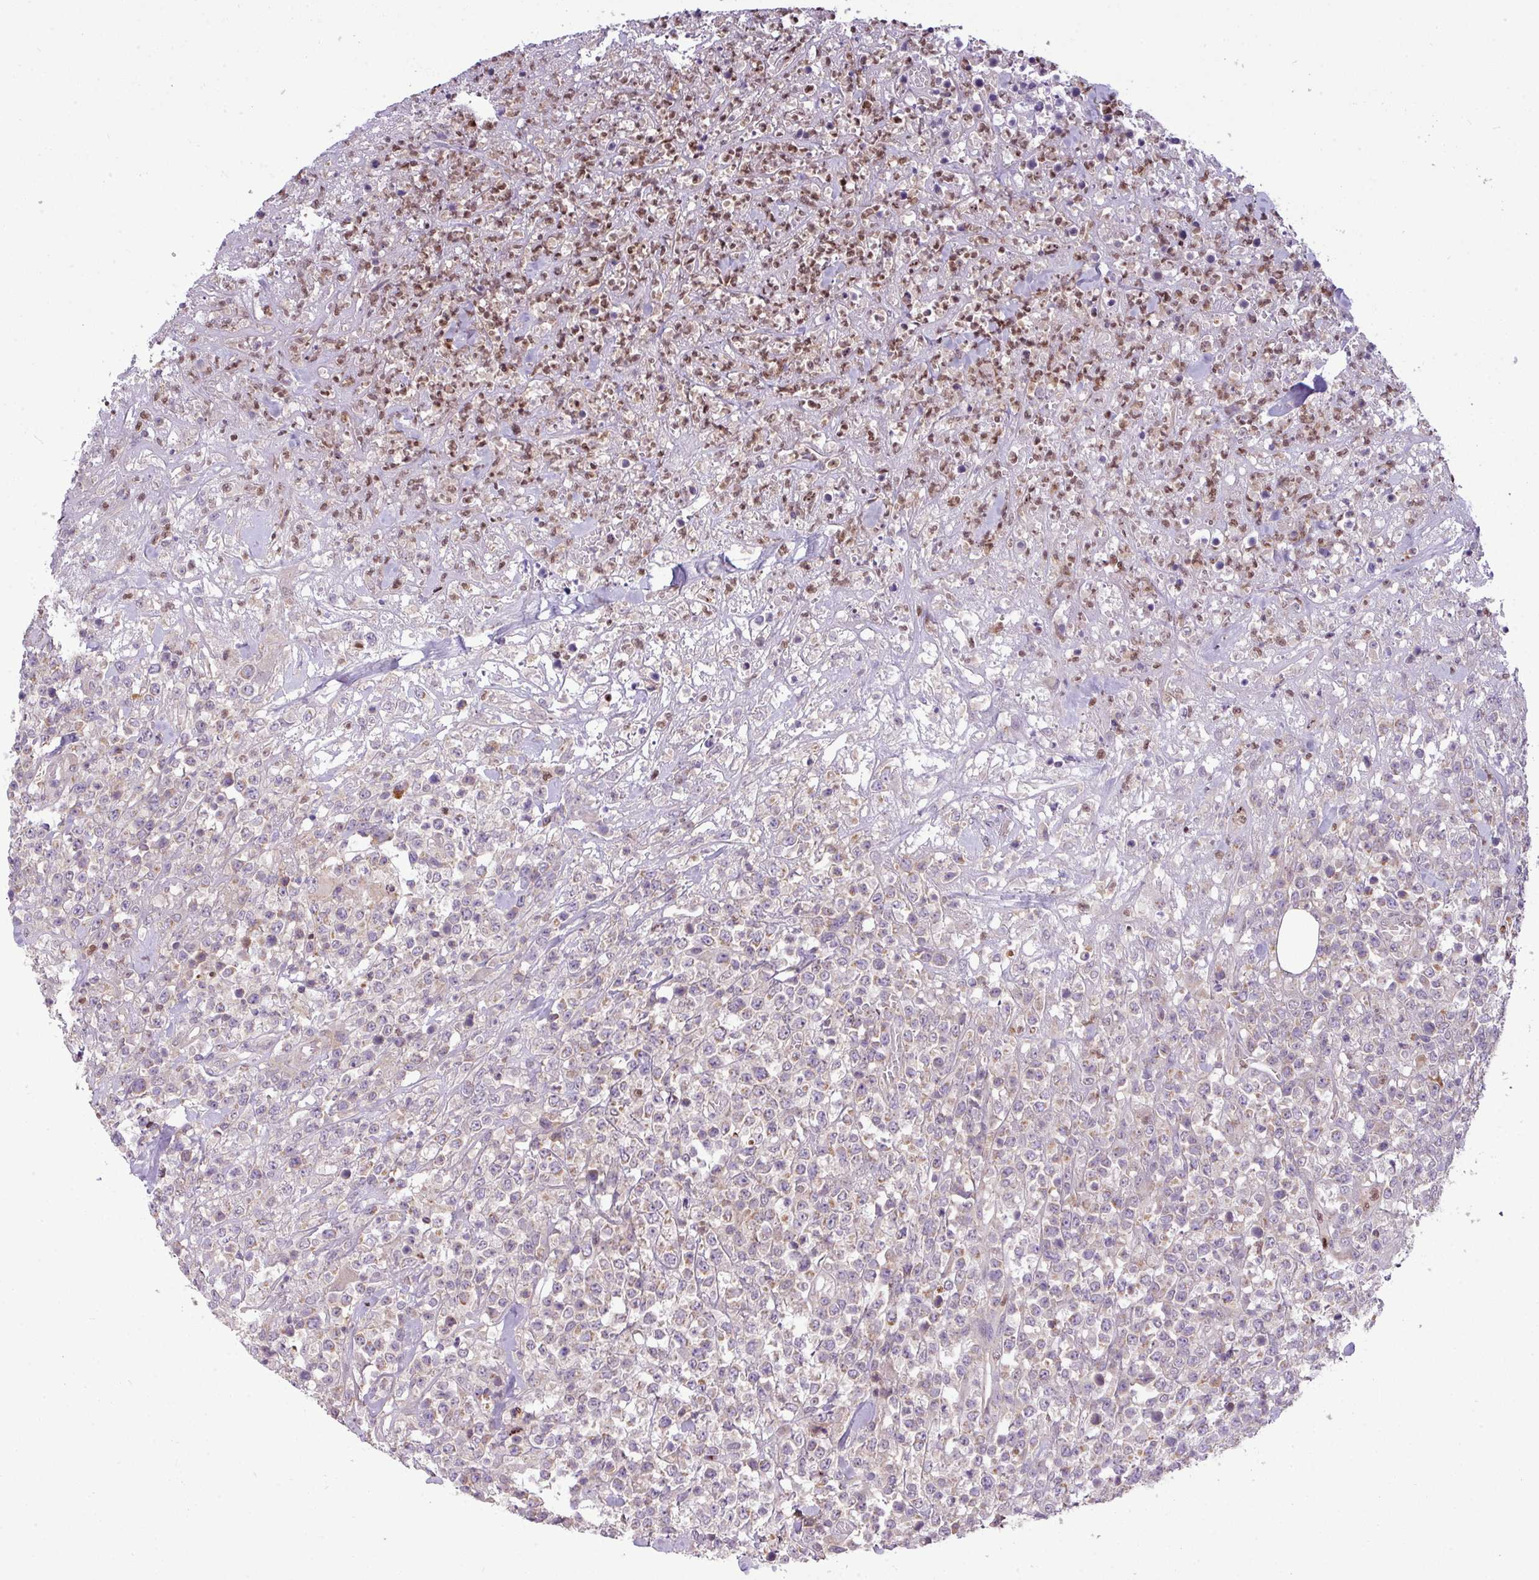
{"staining": {"intensity": "negative", "quantity": "none", "location": "none"}, "tissue": "lymphoma", "cell_type": "Tumor cells", "image_type": "cancer", "snomed": [{"axis": "morphology", "description": "Malignant lymphoma, non-Hodgkin's type, High grade"}, {"axis": "topography", "description": "Colon"}], "caption": "Immunohistochemical staining of human malignant lymphoma, non-Hodgkin's type (high-grade) demonstrates no significant staining in tumor cells. The staining was performed using DAB (3,3'-diaminobenzidine) to visualize the protein expression in brown, while the nuclei were stained in blue with hematoxylin (Magnification: 20x).", "gene": "PAPLN", "patient": {"sex": "female", "age": 53}}